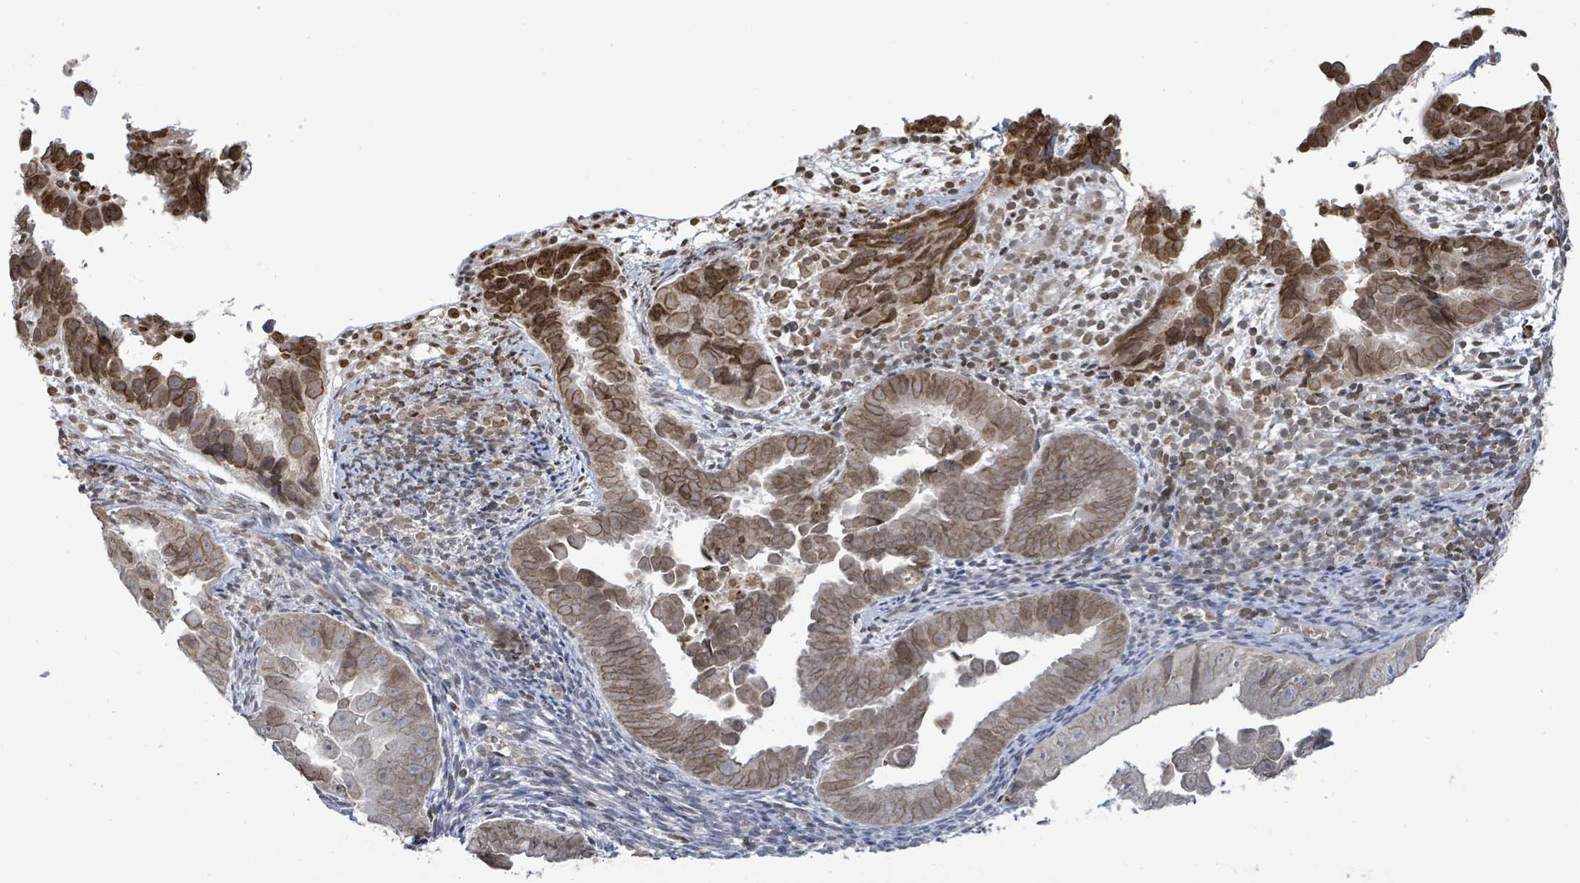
{"staining": {"intensity": "moderate", "quantity": ">75%", "location": "nuclear"}, "tissue": "endometrial cancer", "cell_type": "Tumor cells", "image_type": "cancer", "snomed": [{"axis": "morphology", "description": "Adenocarcinoma, NOS"}, {"axis": "topography", "description": "Endometrium"}], "caption": "The image displays immunohistochemical staining of endometrial cancer. There is moderate nuclear expression is seen in approximately >75% of tumor cells.", "gene": "SBF2", "patient": {"sex": "female", "age": 75}}